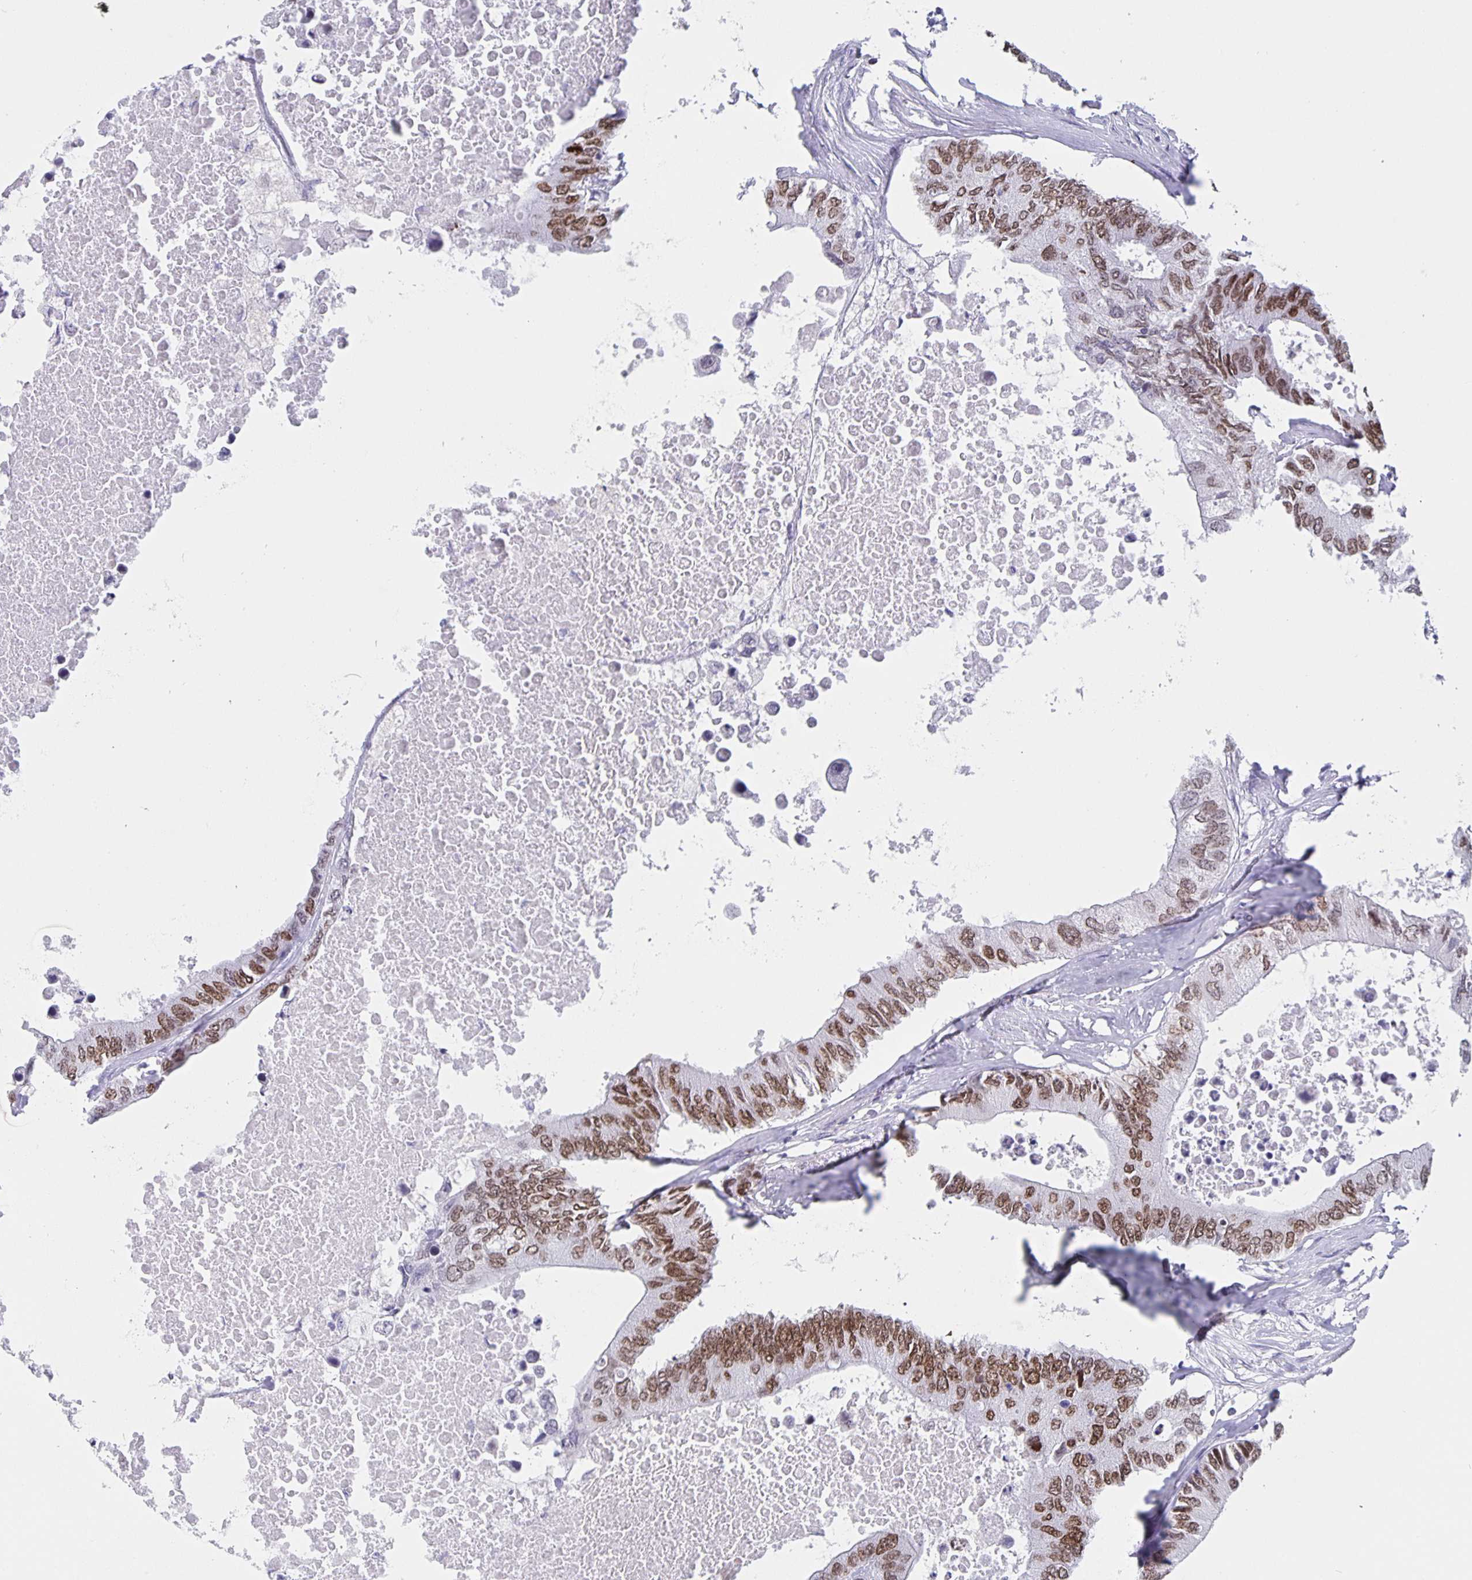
{"staining": {"intensity": "moderate", "quantity": ">75%", "location": "nuclear"}, "tissue": "colorectal cancer", "cell_type": "Tumor cells", "image_type": "cancer", "snomed": [{"axis": "morphology", "description": "Adenocarcinoma, NOS"}, {"axis": "topography", "description": "Colon"}], "caption": "Immunohistochemistry (IHC) photomicrograph of adenocarcinoma (colorectal) stained for a protein (brown), which shows medium levels of moderate nuclear positivity in about >75% of tumor cells.", "gene": "SATB2", "patient": {"sex": "male", "age": 71}}